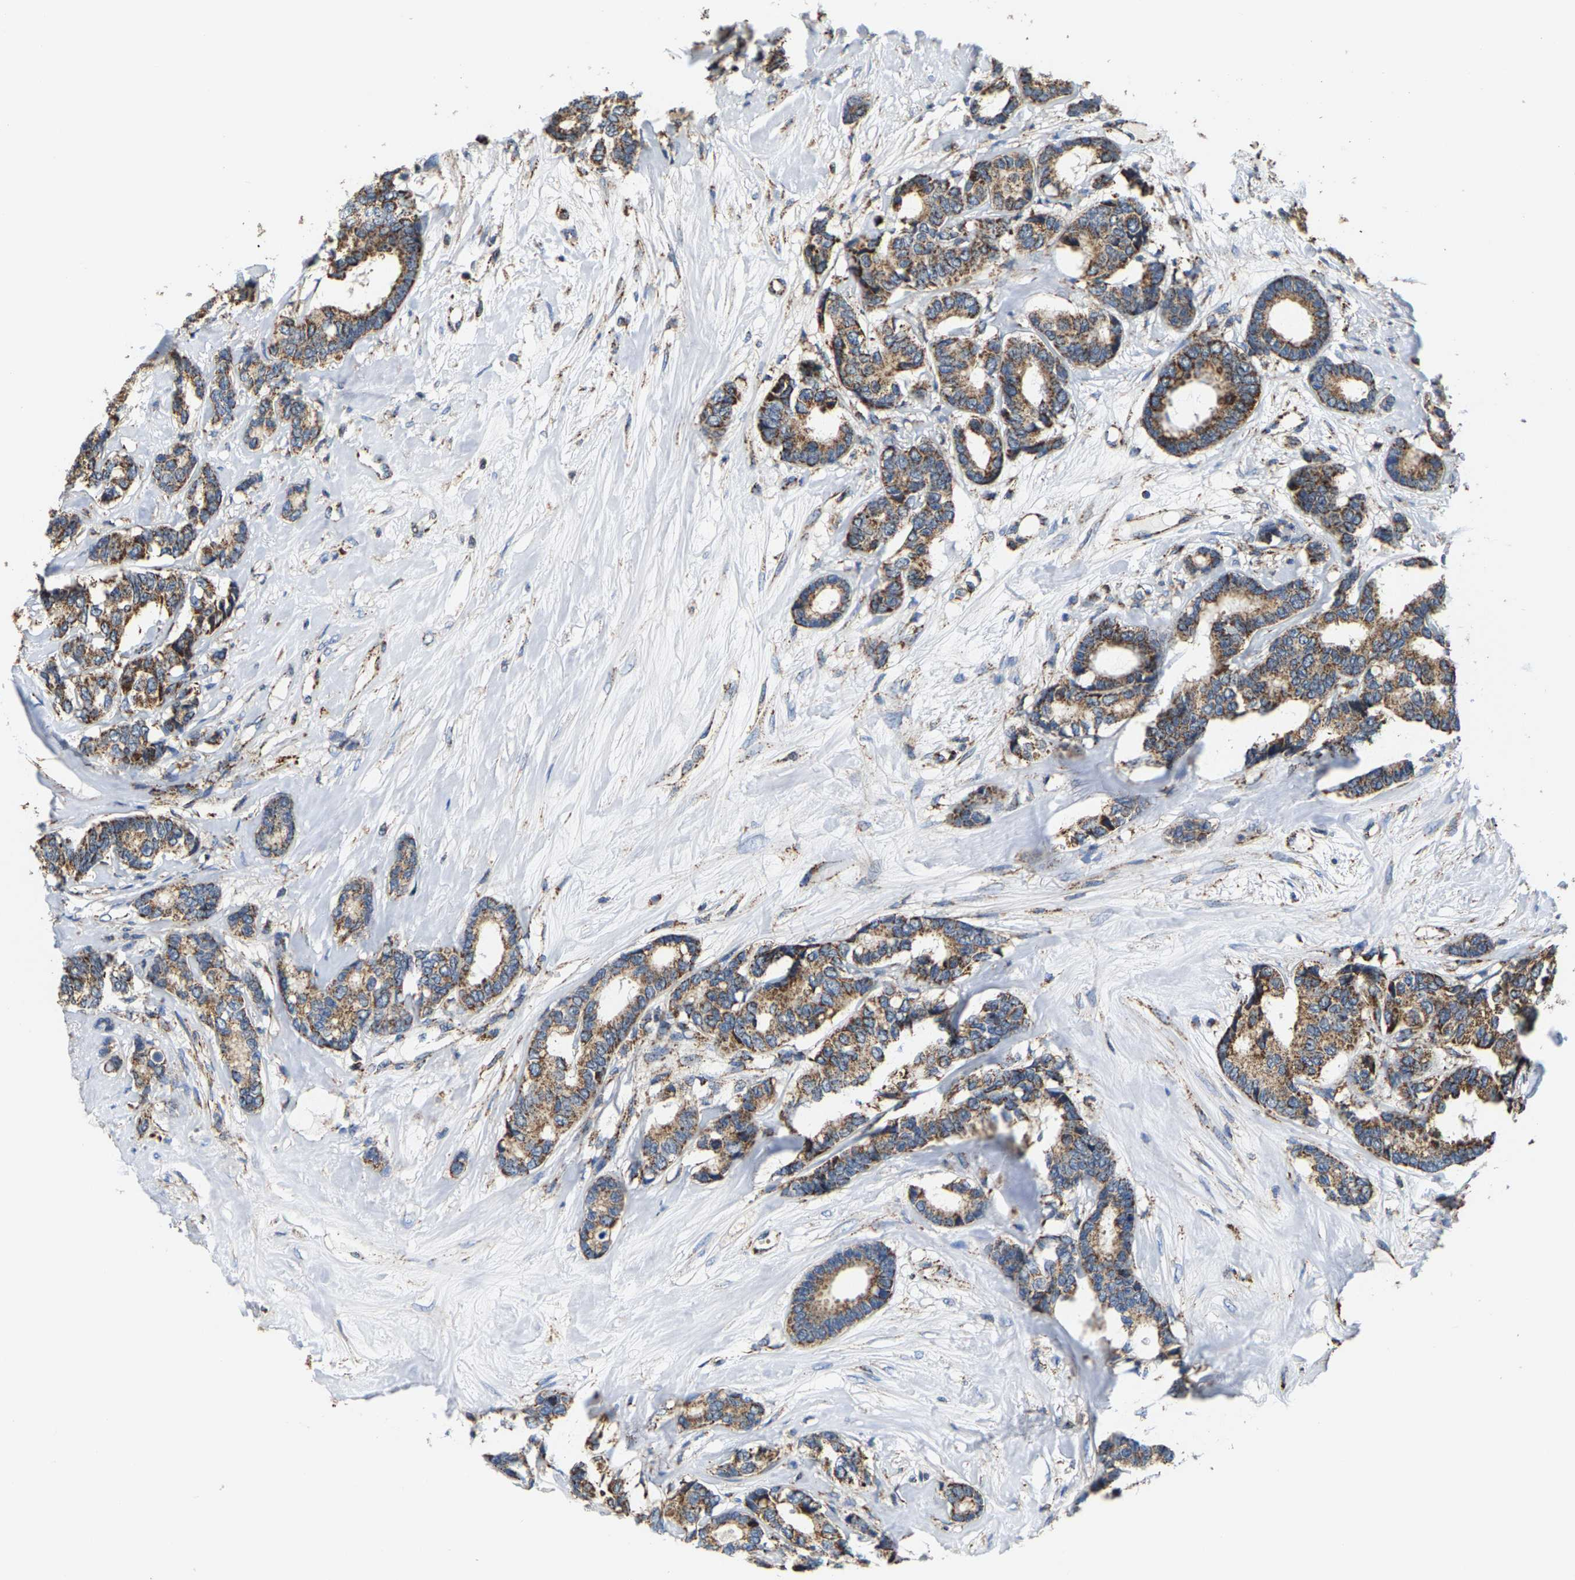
{"staining": {"intensity": "moderate", "quantity": ">75%", "location": "cytoplasmic/membranous"}, "tissue": "breast cancer", "cell_type": "Tumor cells", "image_type": "cancer", "snomed": [{"axis": "morphology", "description": "Duct carcinoma"}, {"axis": "topography", "description": "Breast"}], "caption": "Immunohistochemistry histopathology image of neoplastic tissue: human breast cancer (infiltrating ductal carcinoma) stained using immunohistochemistry (IHC) shows medium levels of moderate protein expression localized specifically in the cytoplasmic/membranous of tumor cells, appearing as a cytoplasmic/membranous brown color.", "gene": "SHMT2", "patient": {"sex": "female", "age": 87}}